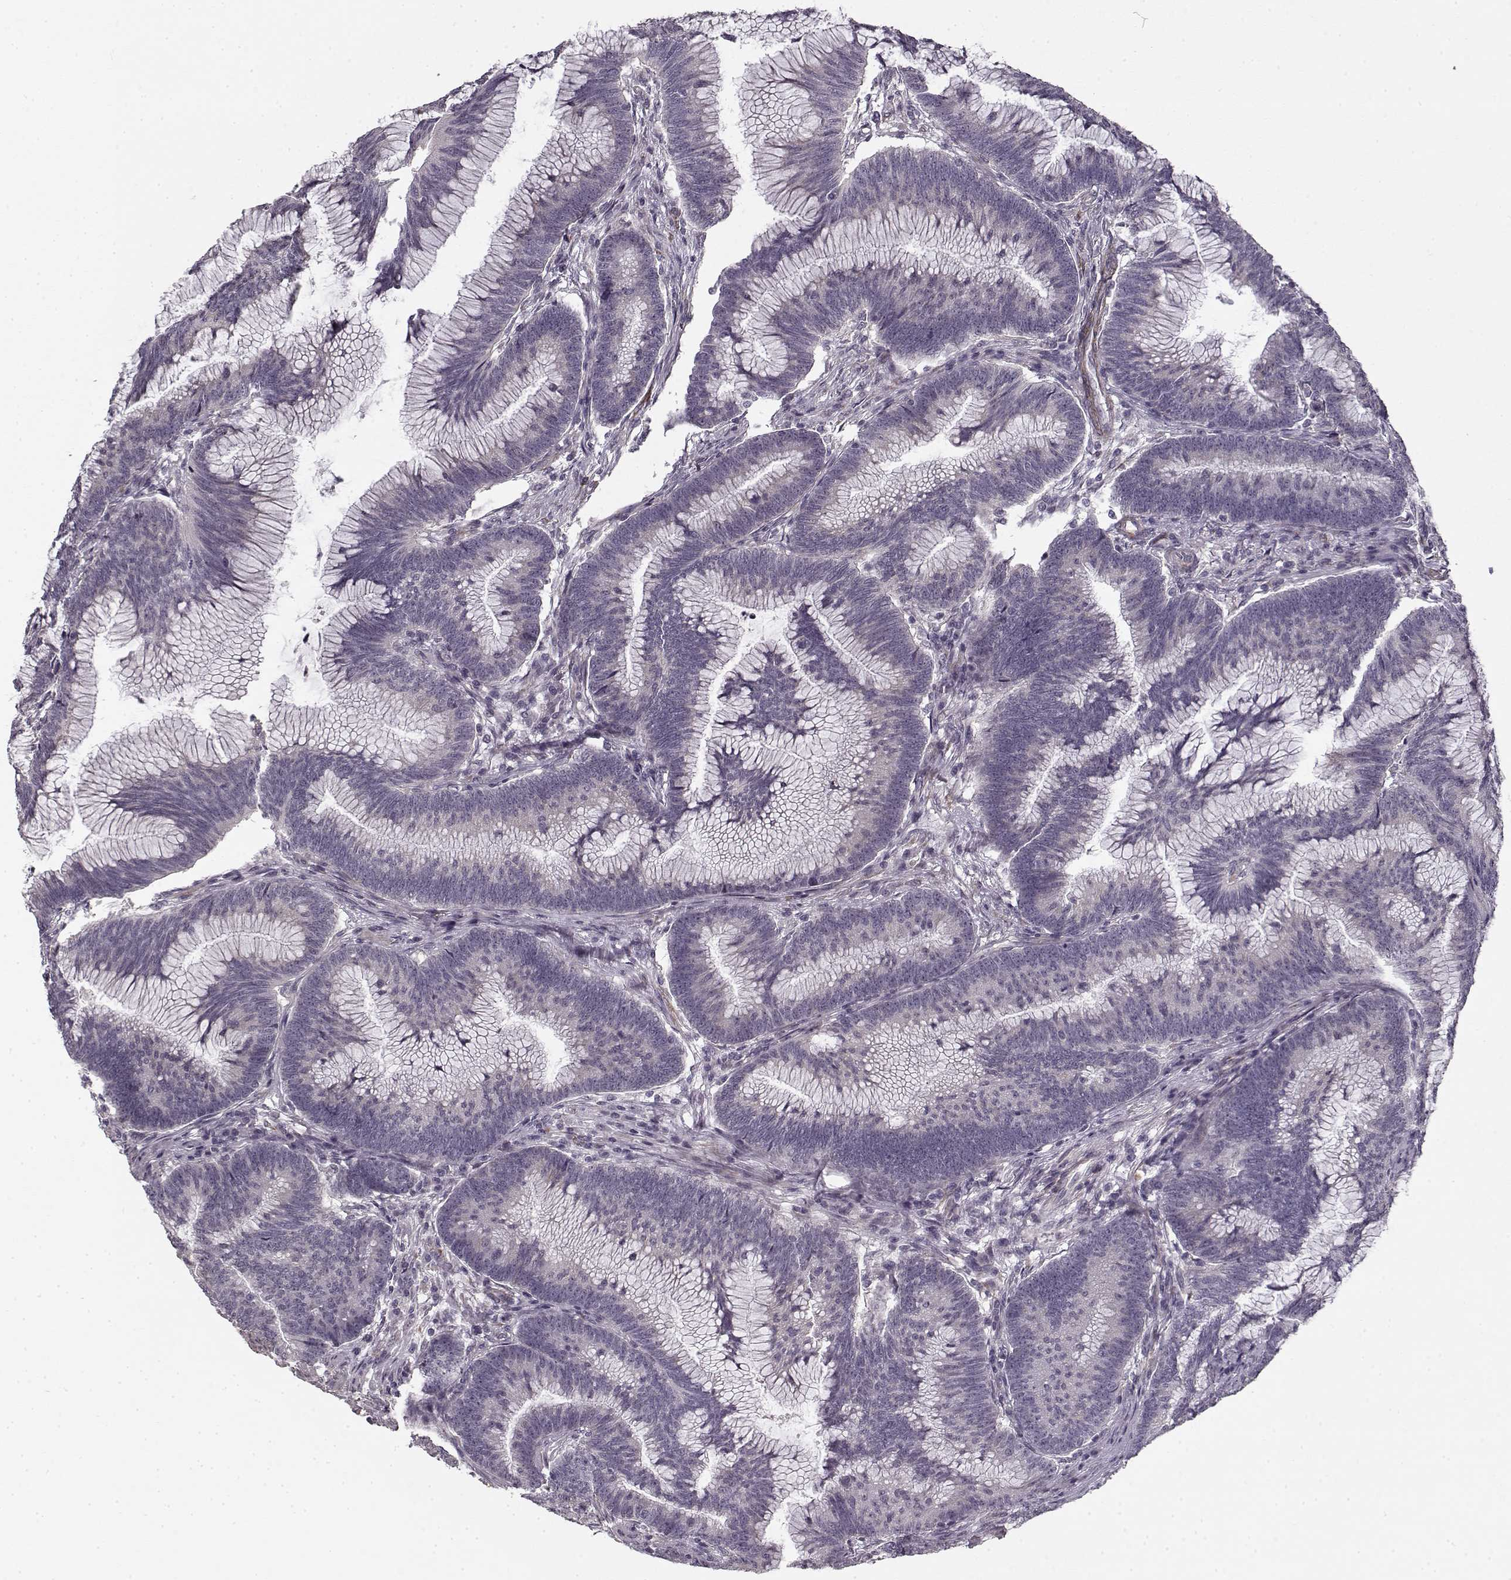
{"staining": {"intensity": "negative", "quantity": "none", "location": "none"}, "tissue": "colorectal cancer", "cell_type": "Tumor cells", "image_type": "cancer", "snomed": [{"axis": "morphology", "description": "Adenocarcinoma, NOS"}, {"axis": "topography", "description": "Colon"}], "caption": "DAB (3,3'-diaminobenzidine) immunohistochemical staining of colorectal cancer demonstrates no significant staining in tumor cells. The staining is performed using DAB brown chromogen with nuclei counter-stained in using hematoxylin.", "gene": "LAMB2", "patient": {"sex": "female", "age": 78}}